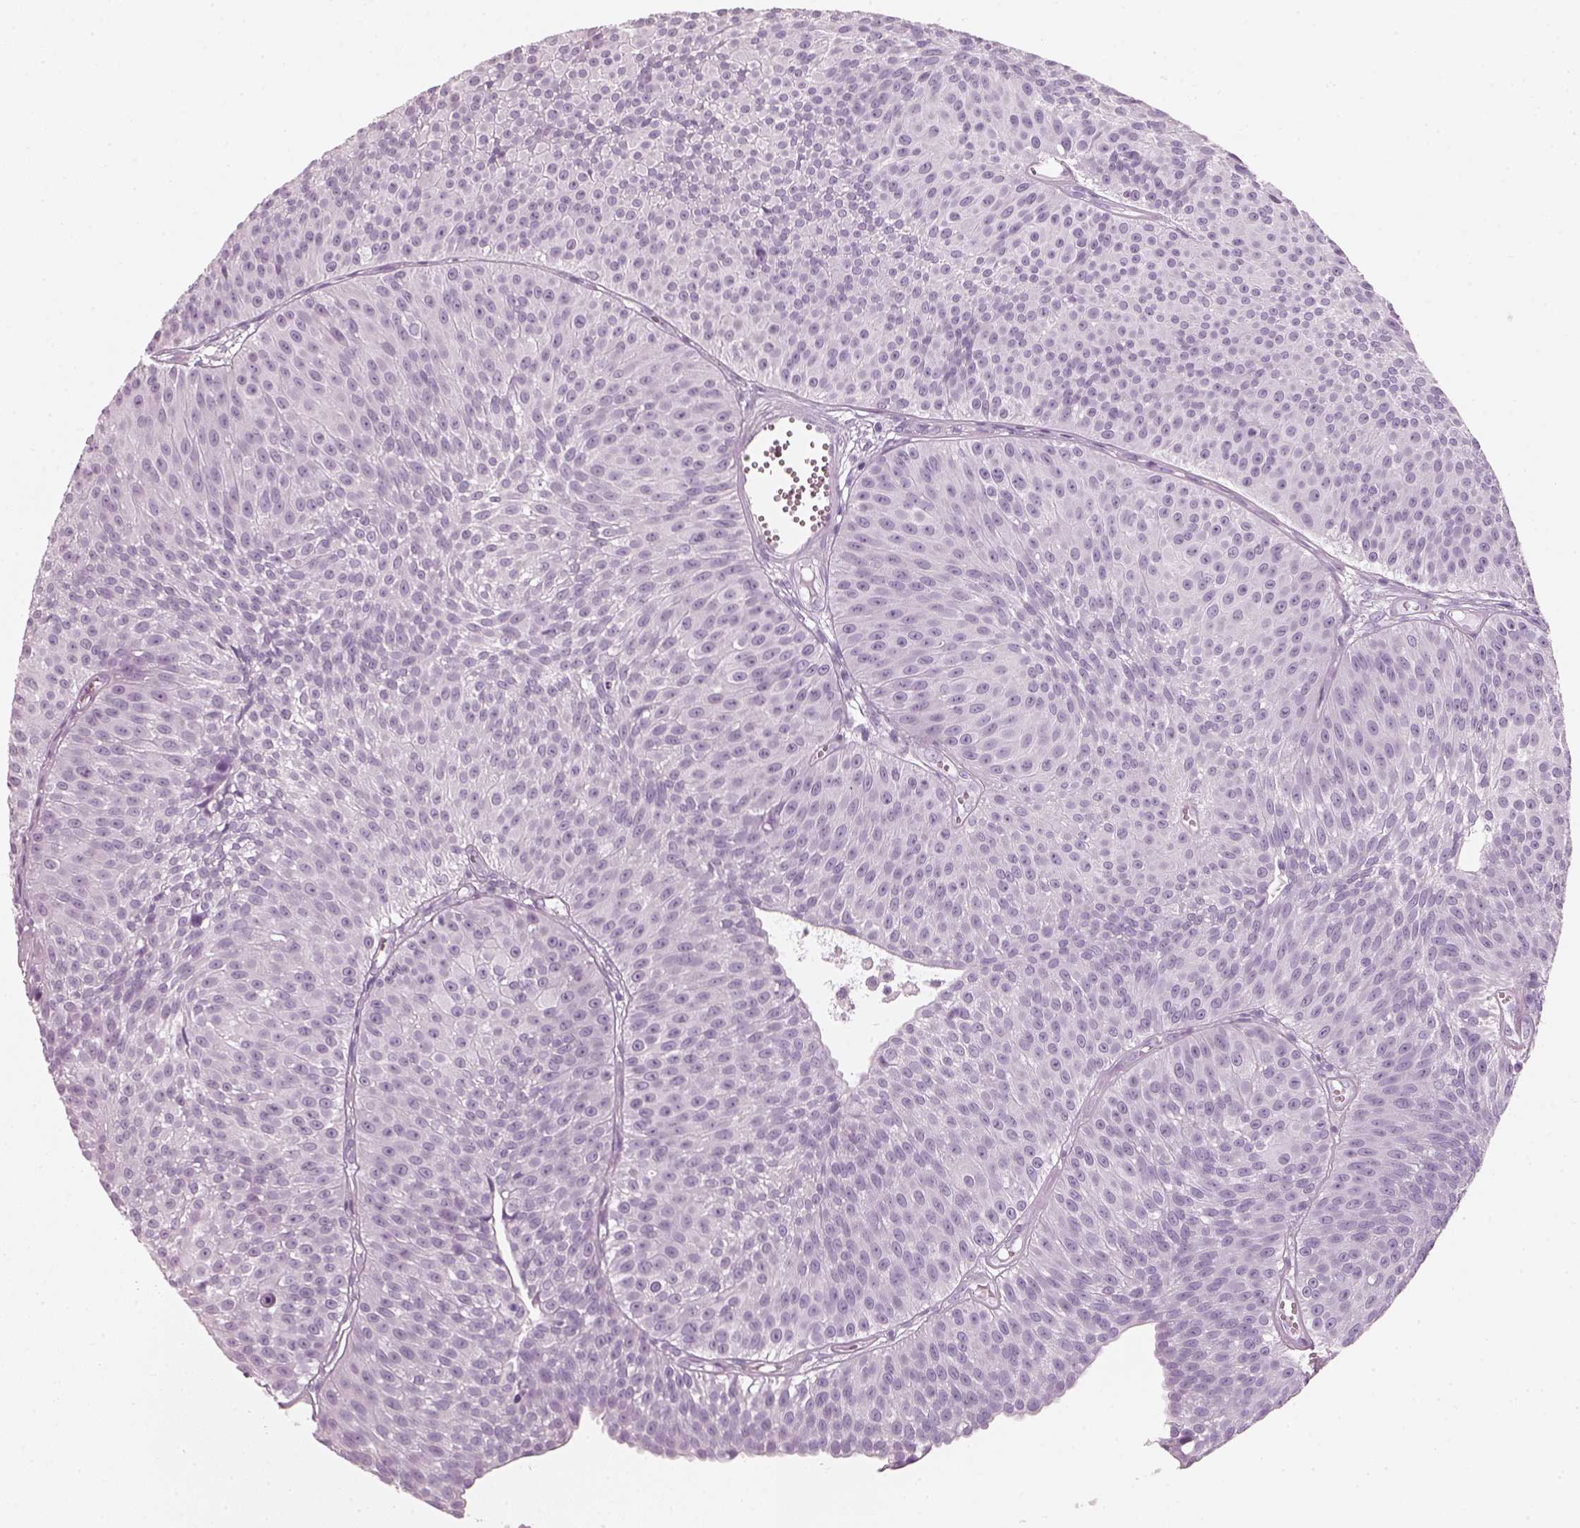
{"staining": {"intensity": "negative", "quantity": "none", "location": "none"}, "tissue": "urothelial cancer", "cell_type": "Tumor cells", "image_type": "cancer", "snomed": [{"axis": "morphology", "description": "Urothelial carcinoma, Low grade"}, {"axis": "topography", "description": "Urinary bladder"}], "caption": "Immunohistochemical staining of urothelial cancer reveals no significant staining in tumor cells.", "gene": "CRYAA", "patient": {"sex": "male", "age": 63}}